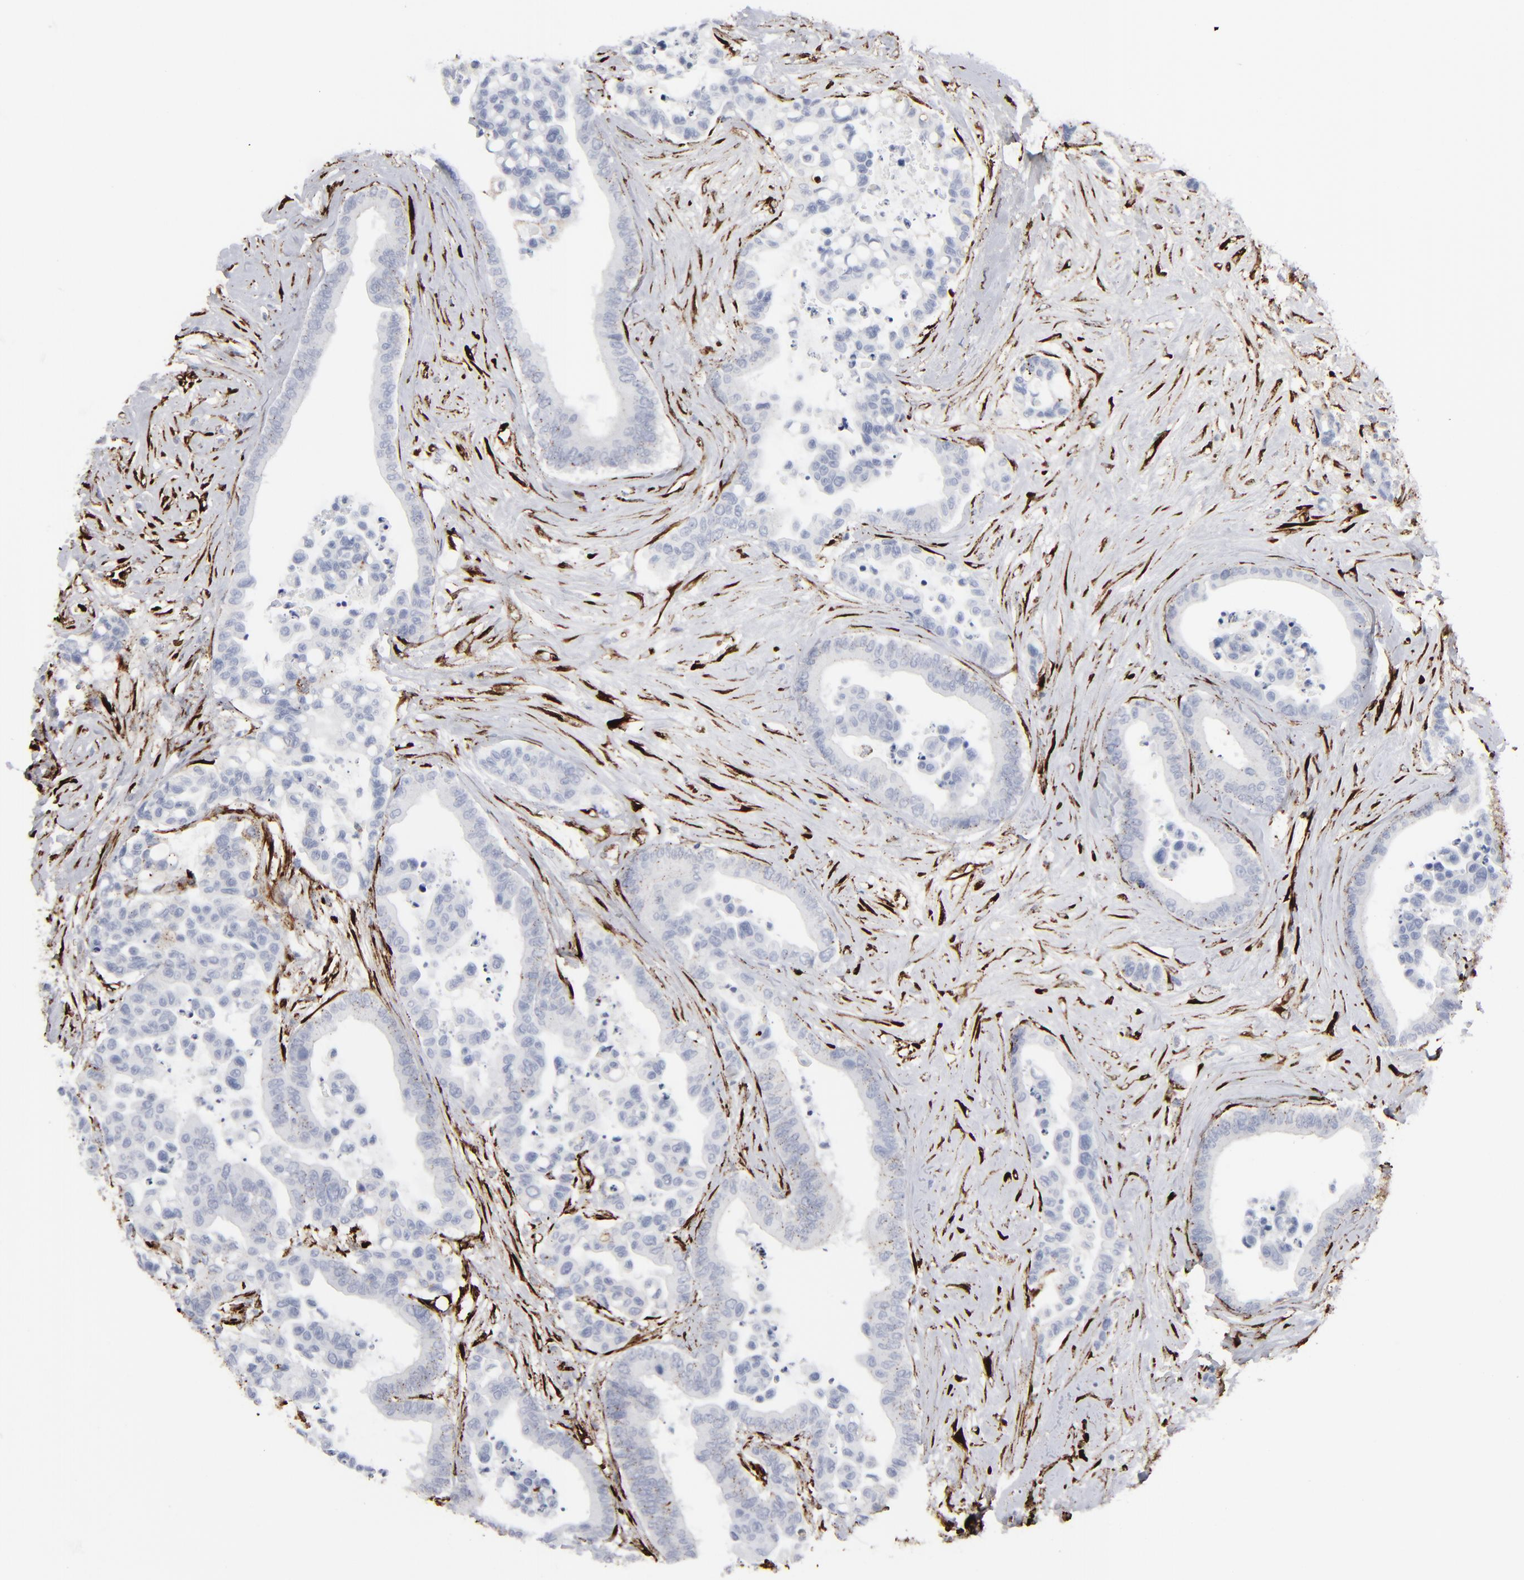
{"staining": {"intensity": "negative", "quantity": "none", "location": "none"}, "tissue": "colorectal cancer", "cell_type": "Tumor cells", "image_type": "cancer", "snomed": [{"axis": "morphology", "description": "Adenocarcinoma, NOS"}, {"axis": "topography", "description": "Colon"}], "caption": "A high-resolution micrograph shows immunohistochemistry staining of colorectal cancer (adenocarcinoma), which demonstrates no significant positivity in tumor cells.", "gene": "SPARC", "patient": {"sex": "male", "age": 82}}